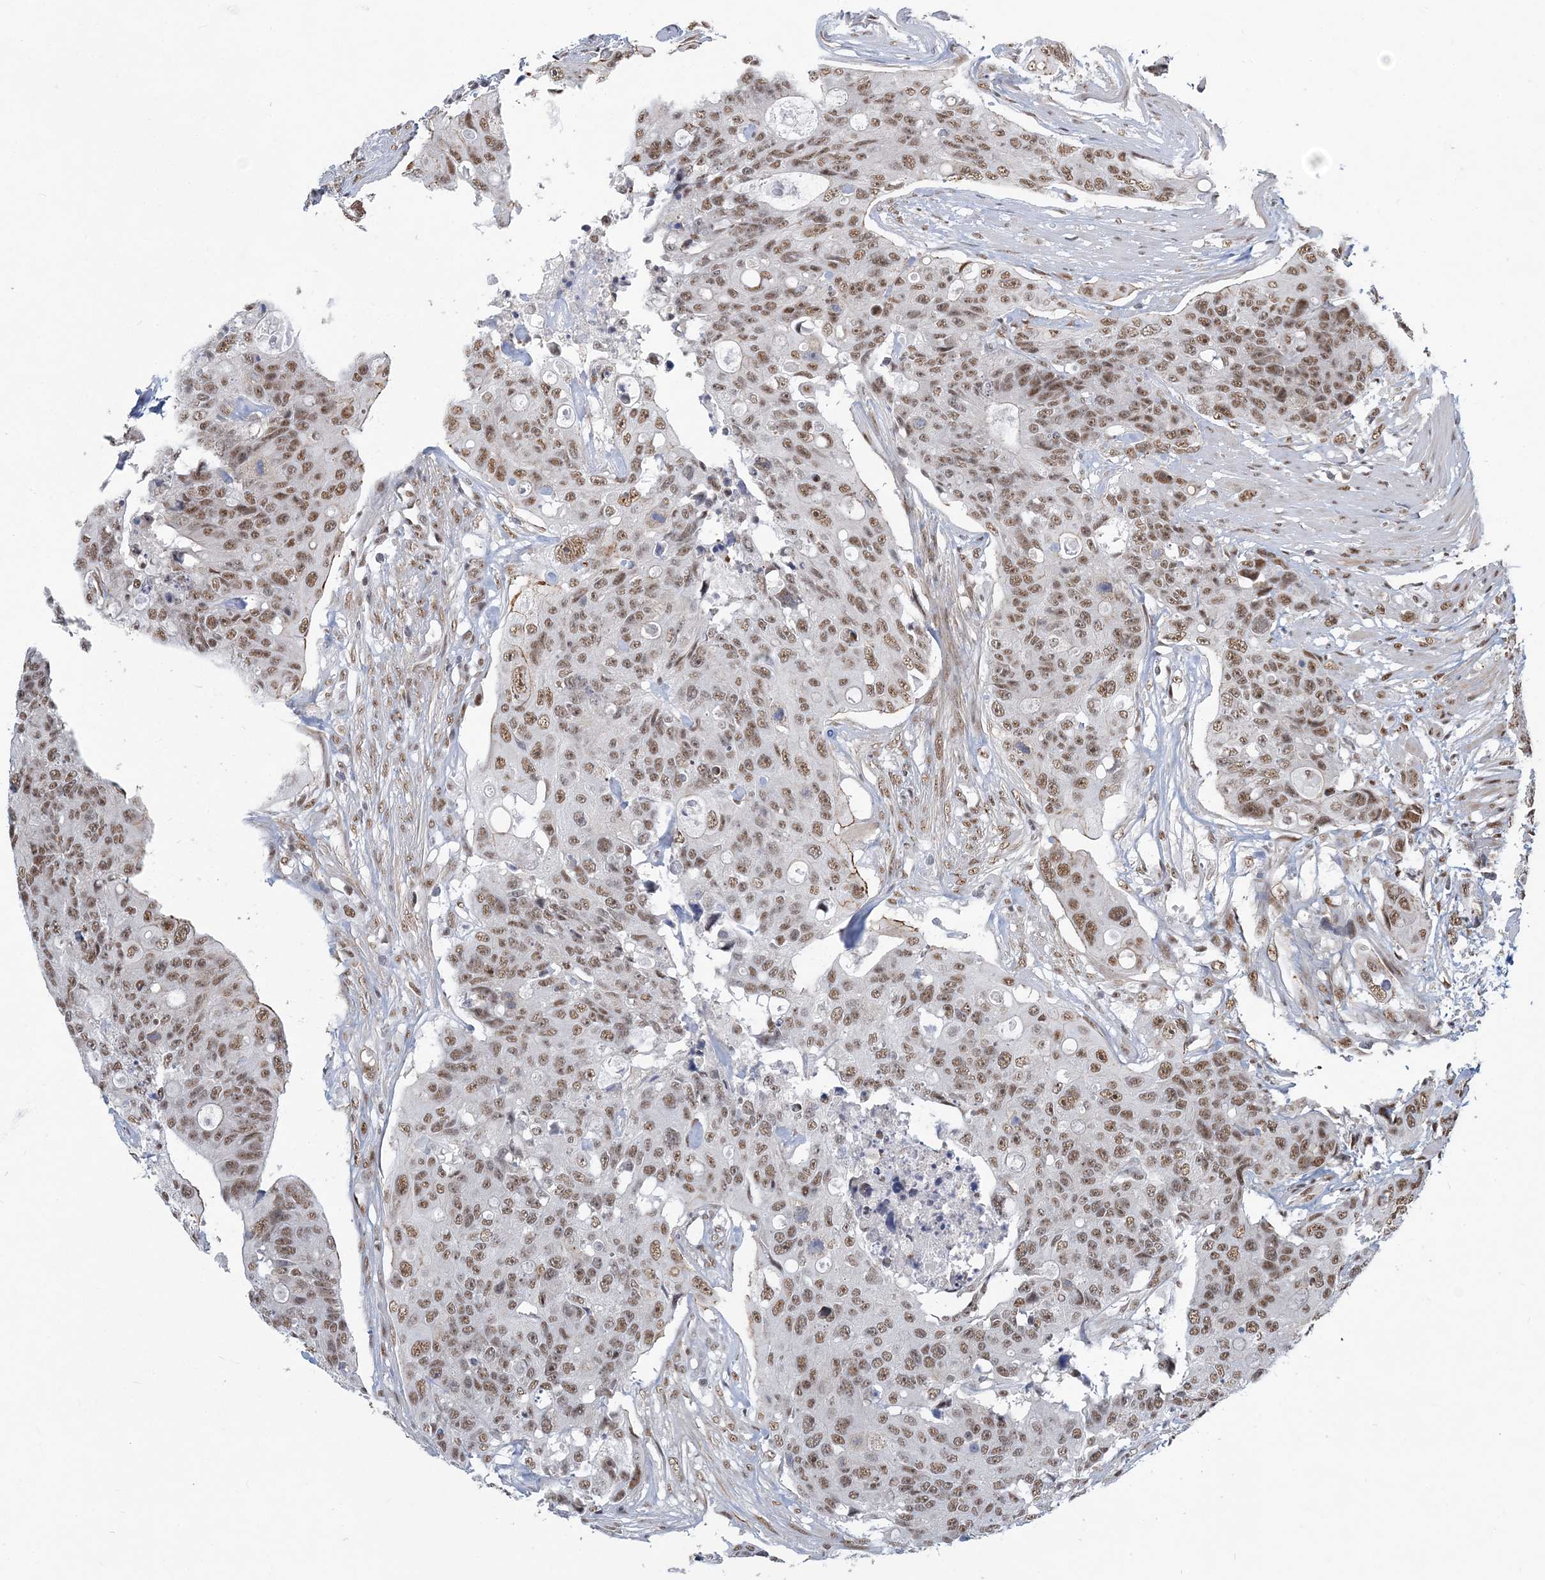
{"staining": {"intensity": "moderate", "quantity": ">75%", "location": "nuclear"}, "tissue": "colorectal cancer", "cell_type": "Tumor cells", "image_type": "cancer", "snomed": [{"axis": "morphology", "description": "Adenocarcinoma, NOS"}, {"axis": "topography", "description": "Colon"}], "caption": "Moderate nuclear expression is identified in about >75% of tumor cells in colorectal adenocarcinoma.", "gene": "PLRG1", "patient": {"sex": "female", "age": 57}}